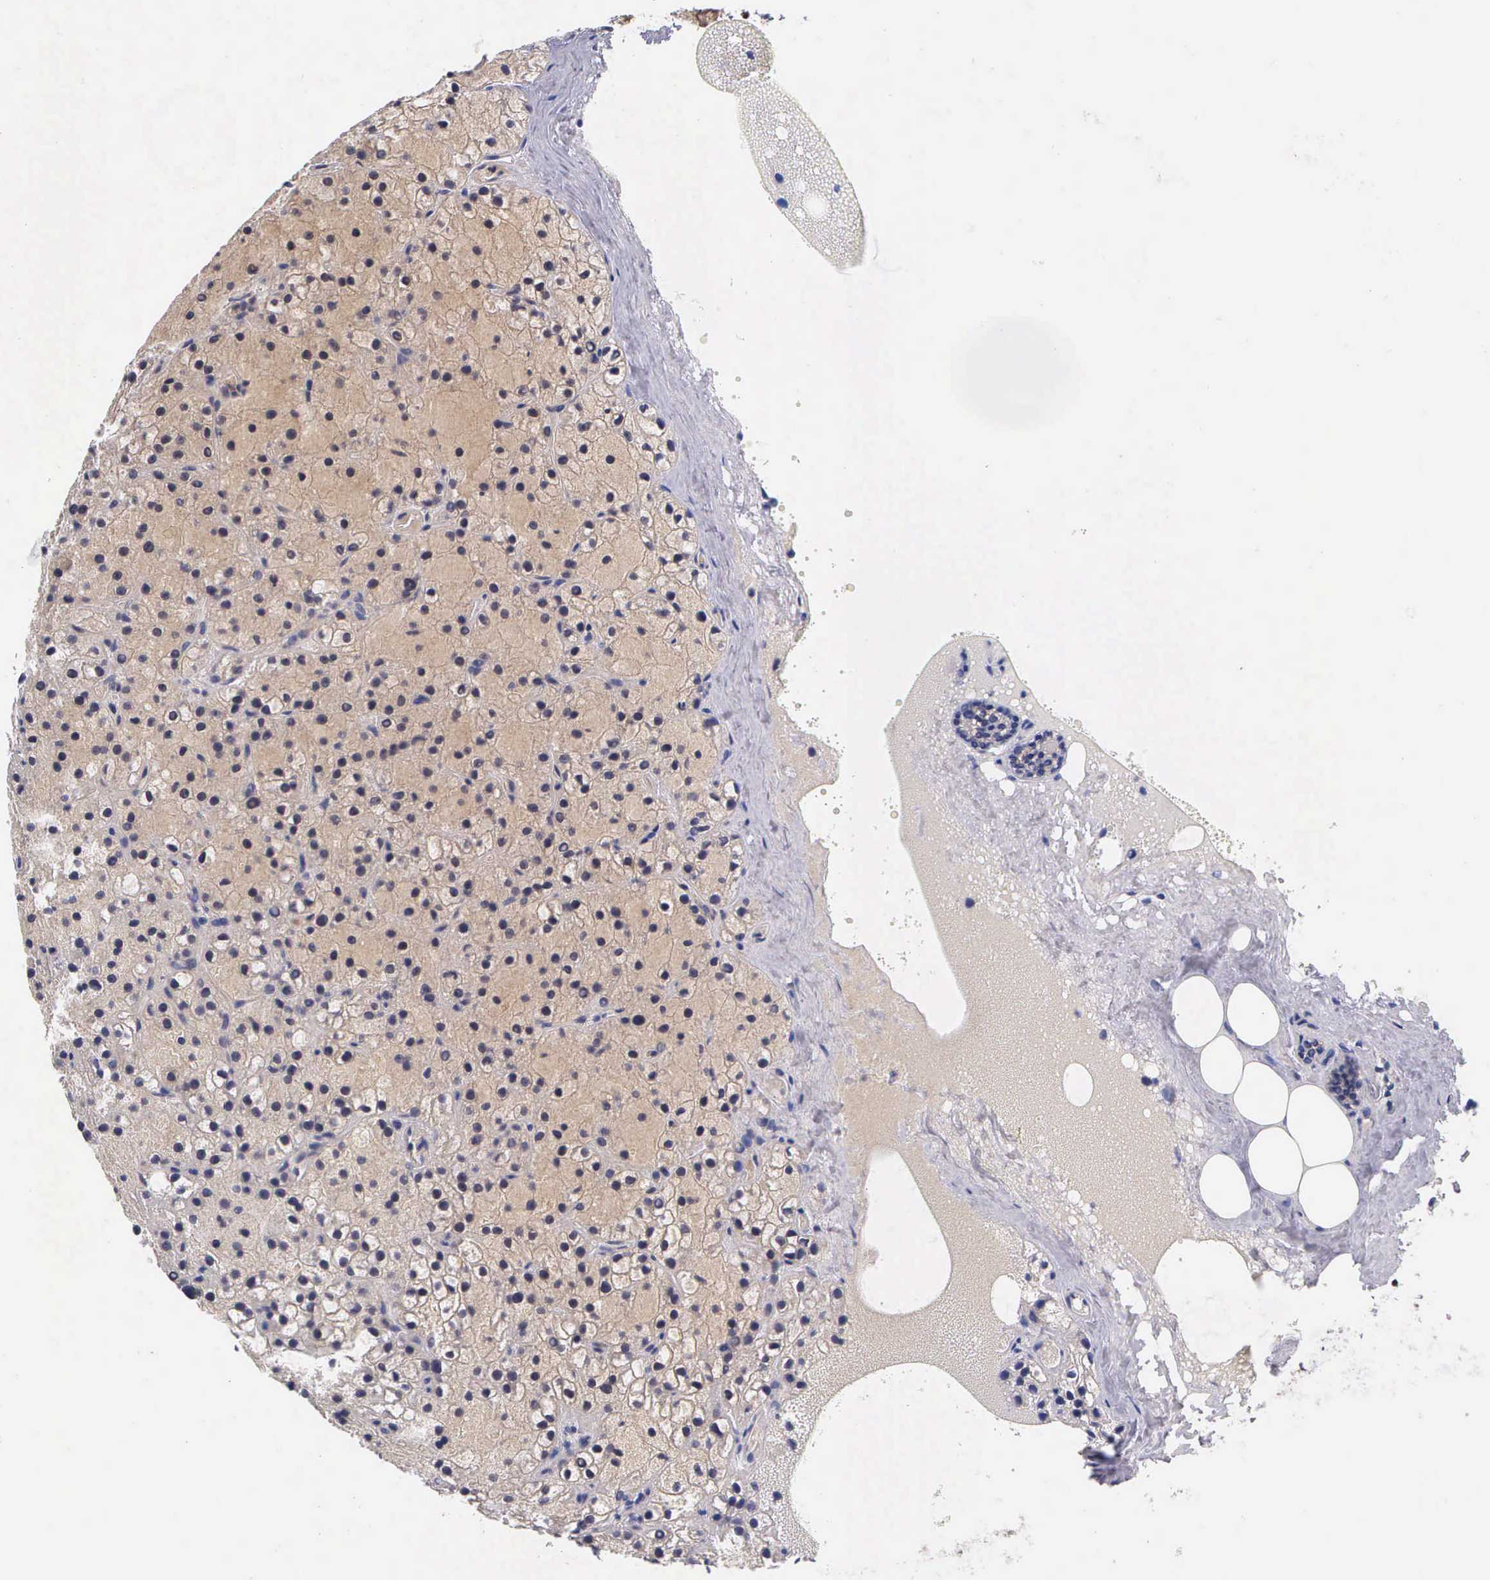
{"staining": {"intensity": "moderate", "quantity": "25%-75%", "location": "cytoplasmic/membranous"}, "tissue": "parathyroid gland", "cell_type": "Glandular cells", "image_type": "normal", "snomed": [{"axis": "morphology", "description": "Normal tissue, NOS"}, {"axis": "topography", "description": "Parathyroid gland"}], "caption": "Protein staining of unremarkable parathyroid gland demonstrates moderate cytoplasmic/membranous expression in about 25%-75% of glandular cells.", "gene": "IGBP1P2", "patient": {"sex": "female", "age": 71}}